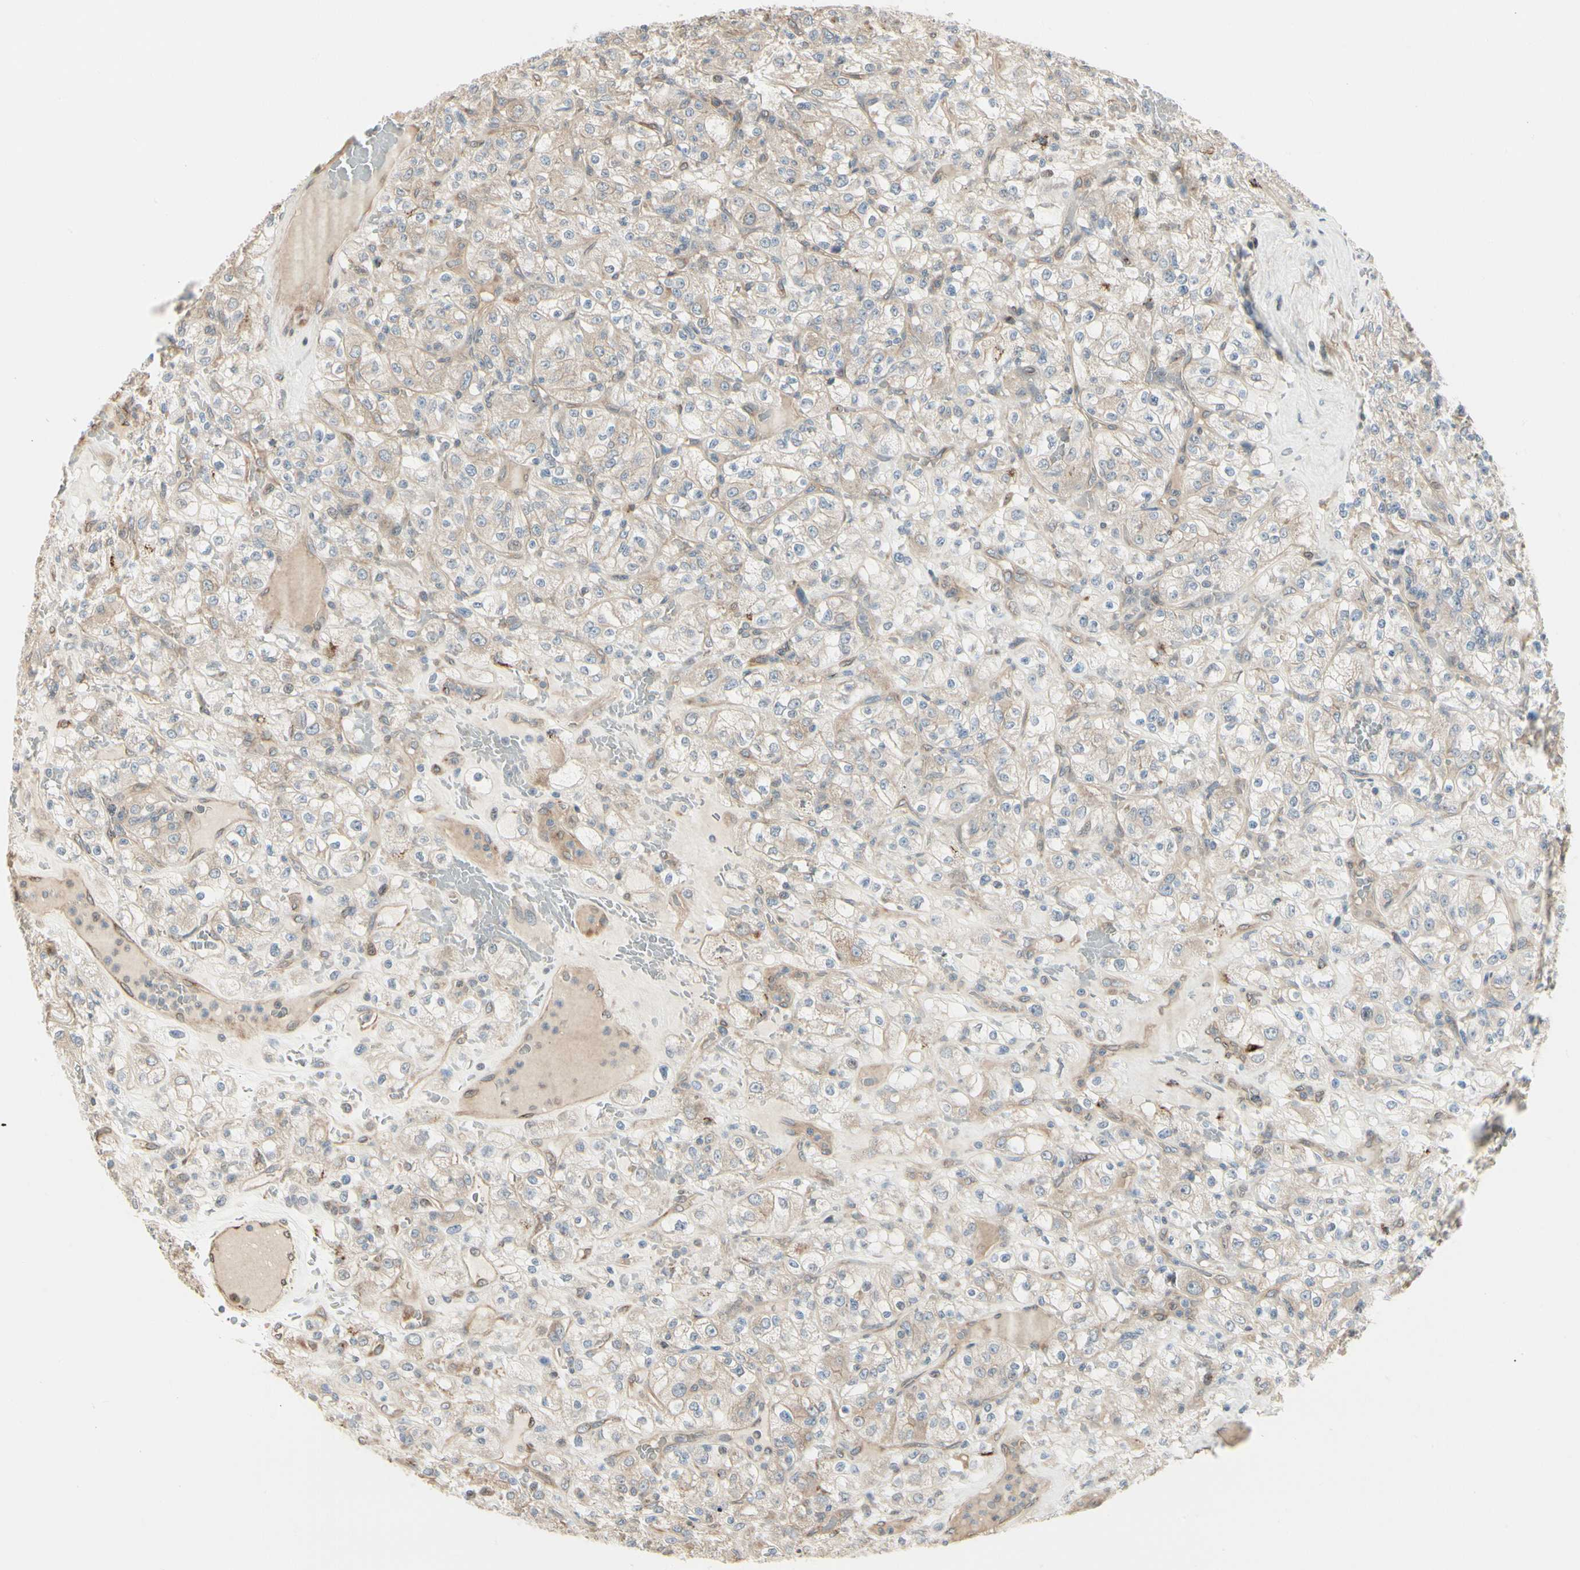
{"staining": {"intensity": "negative", "quantity": "none", "location": "none"}, "tissue": "renal cancer", "cell_type": "Tumor cells", "image_type": "cancer", "snomed": [{"axis": "morphology", "description": "Normal tissue, NOS"}, {"axis": "morphology", "description": "Adenocarcinoma, NOS"}, {"axis": "topography", "description": "Kidney"}], "caption": "Adenocarcinoma (renal) stained for a protein using immunohistochemistry (IHC) demonstrates no positivity tumor cells.", "gene": "NUCB2", "patient": {"sex": "female", "age": 72}}